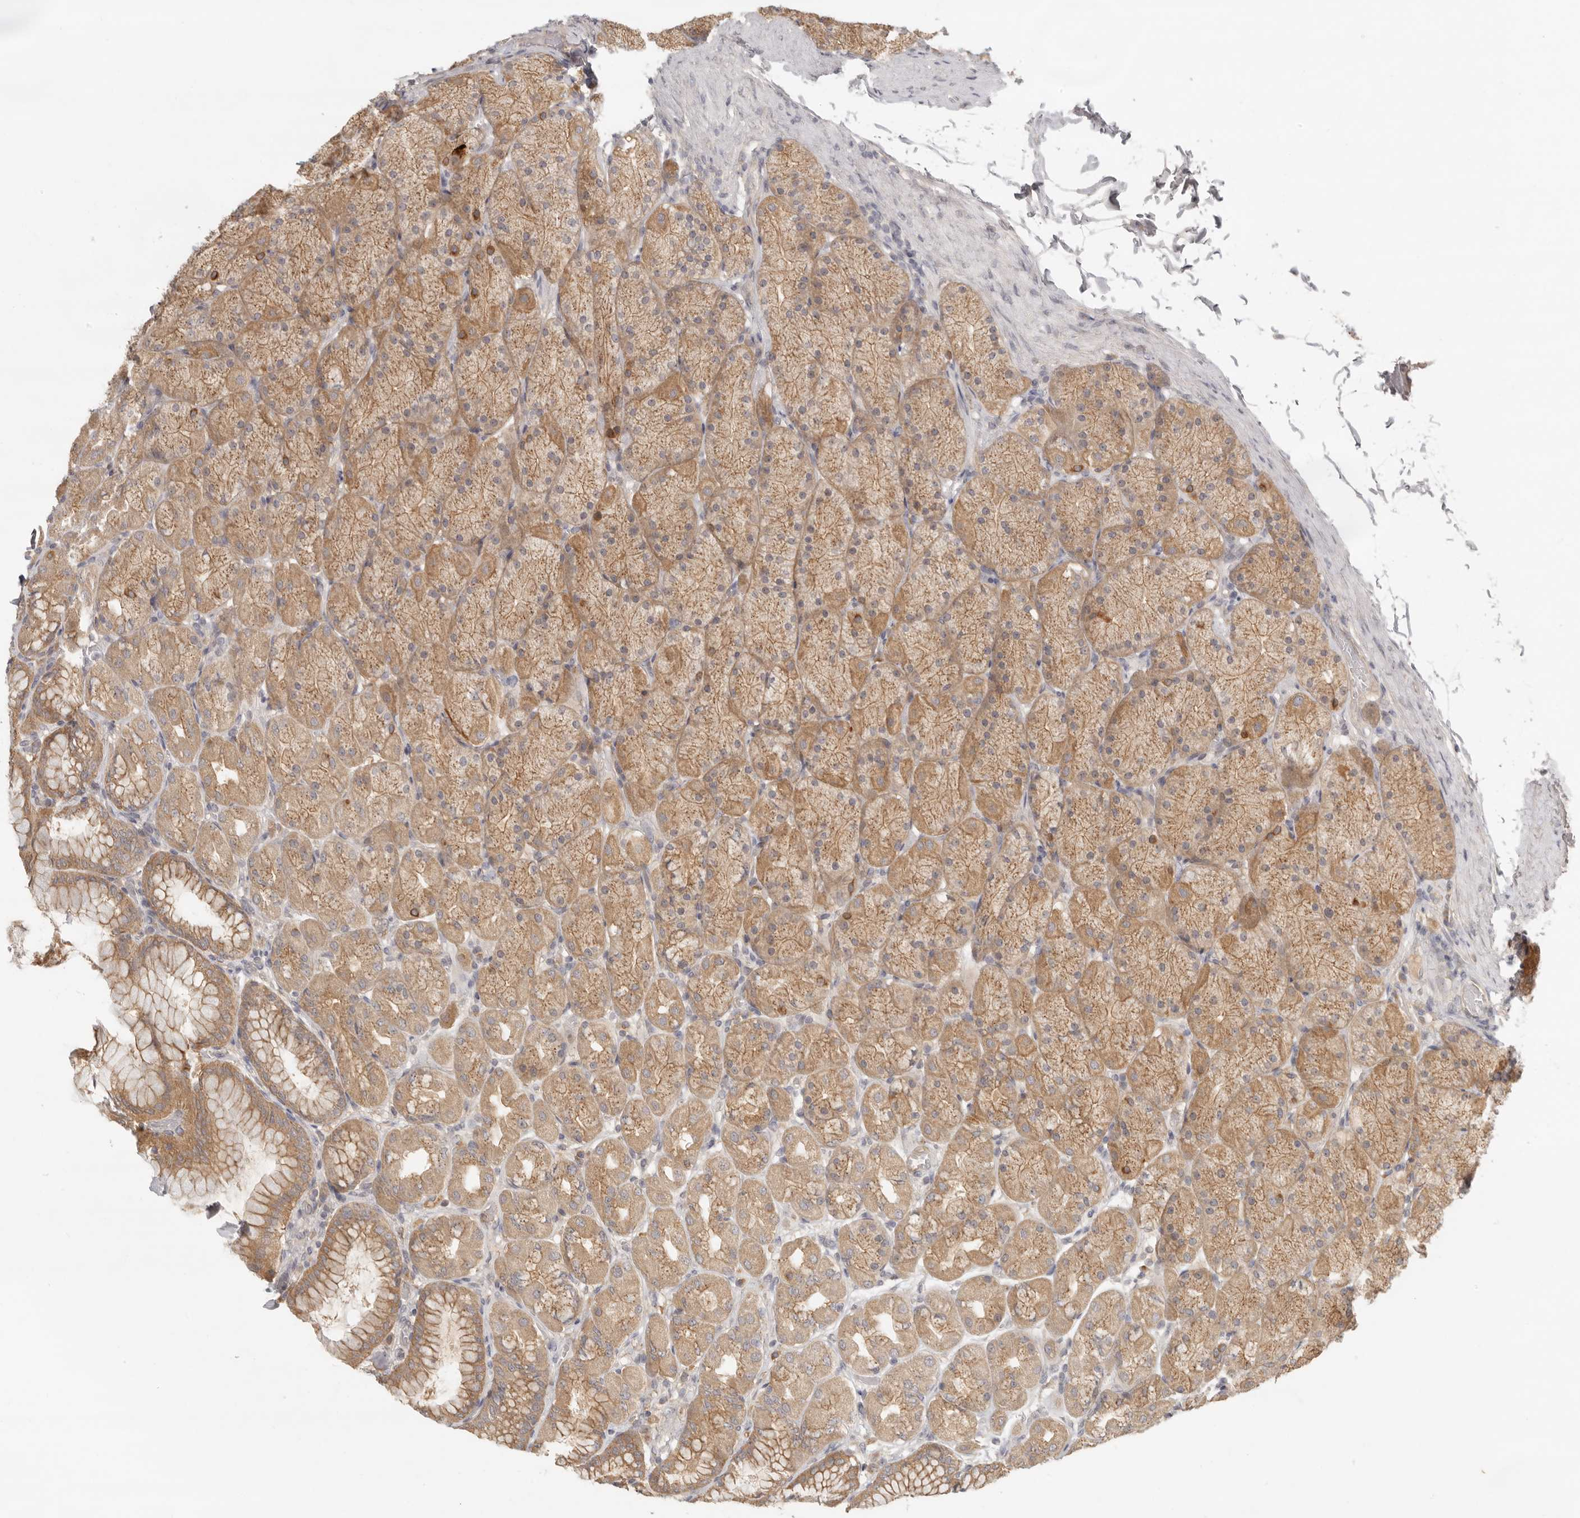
{"staining": {"intensity": "moderate", "quantity": ">75%", "location": "cytoplasmic/membranous"}, "tissue": "stomach", "cell_type": "Glandular cells", "image_type": "normal", "snomed": [{"axis": "morphology", "description": "Normal tissue, NOS"}, {"axis": "topography", "description": "Stomach, upper"}], "caption": "IHC photomicrograph of benign stomach: human stomach stained using immunohistochemistry shows medium levels of moderate protein expression localized specifically in the cytoplasmic/membranous of glandular cells, appearing as a cytoplasmic/membranous brown color.", "gene": "AHDC1", "patient": {"sex": "female", "age": 56}}